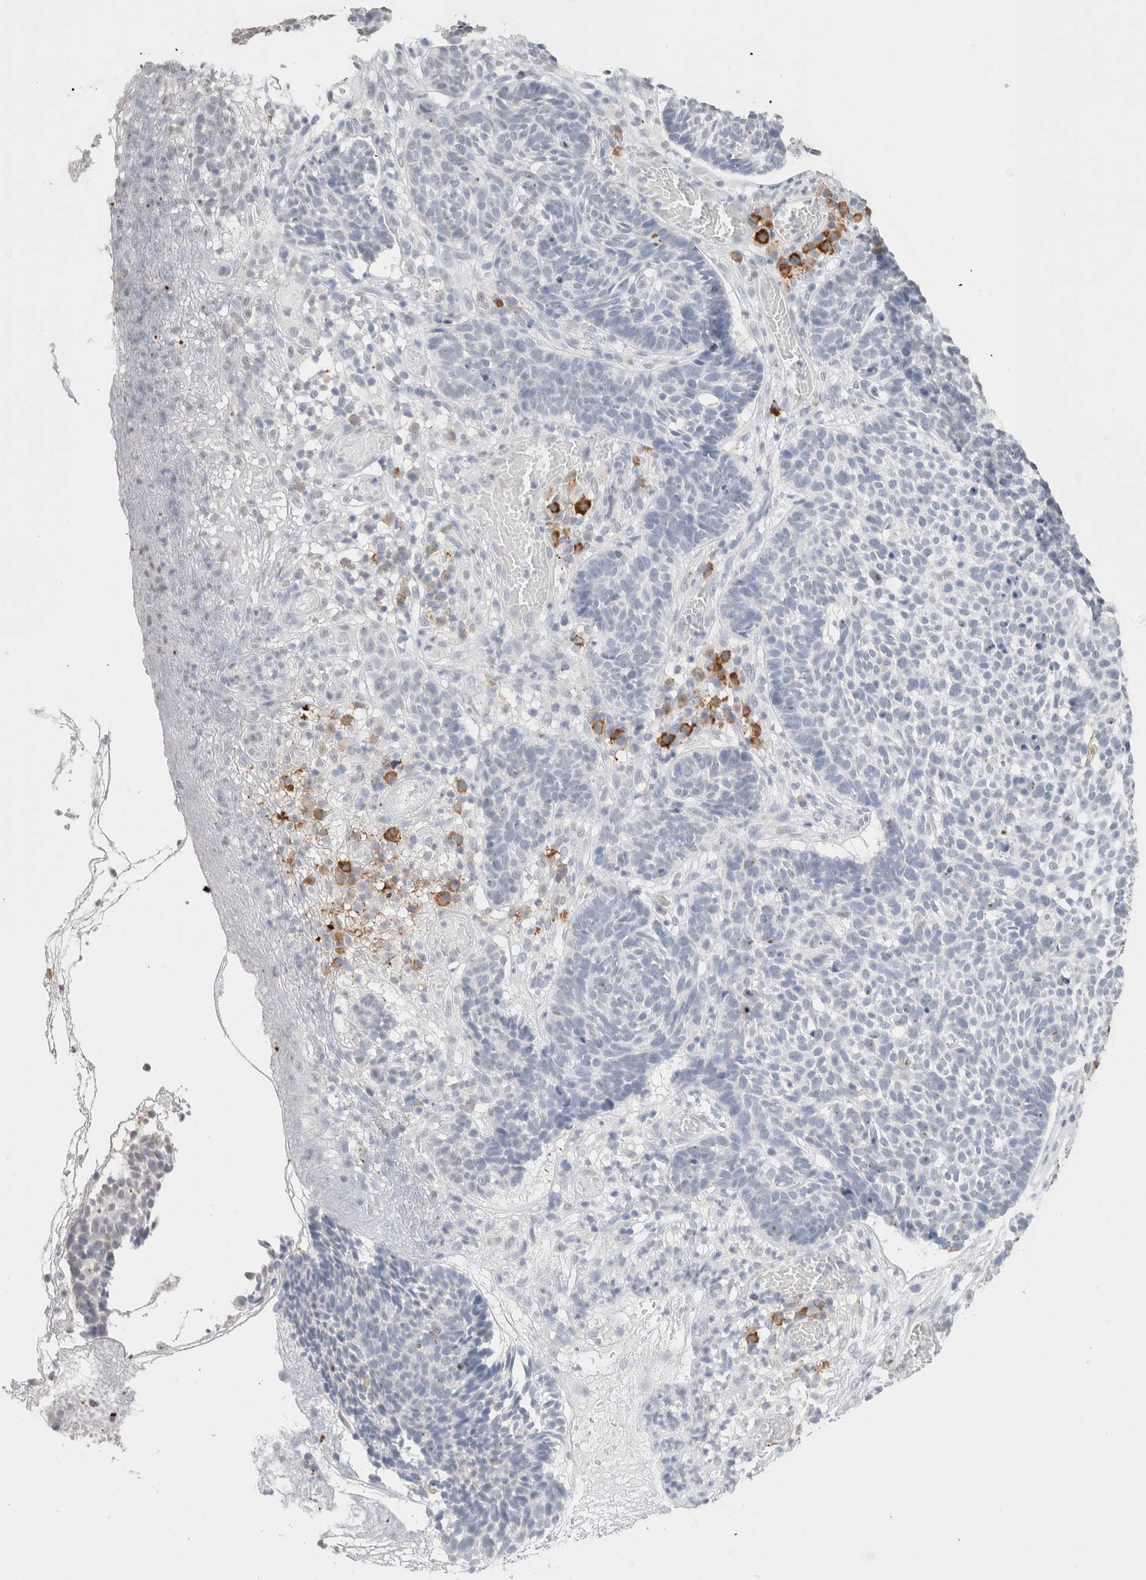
{"staining": {"intensity": "negative", "quantity": "none", "location": "none"}, "tissue": "skin cancer", "cell_type": "Tumor cells", "image_type": "cancer", "snomed": [{"axis": "morphology", "description": "Basal cell carcinoma"}, {"axis": "topography", "description": "Skin"}], "caption": "There is no significant staining in tumor cells of skin cancer.", "gene": "CD80", "patient": {"sex": "male", "age": 85}}